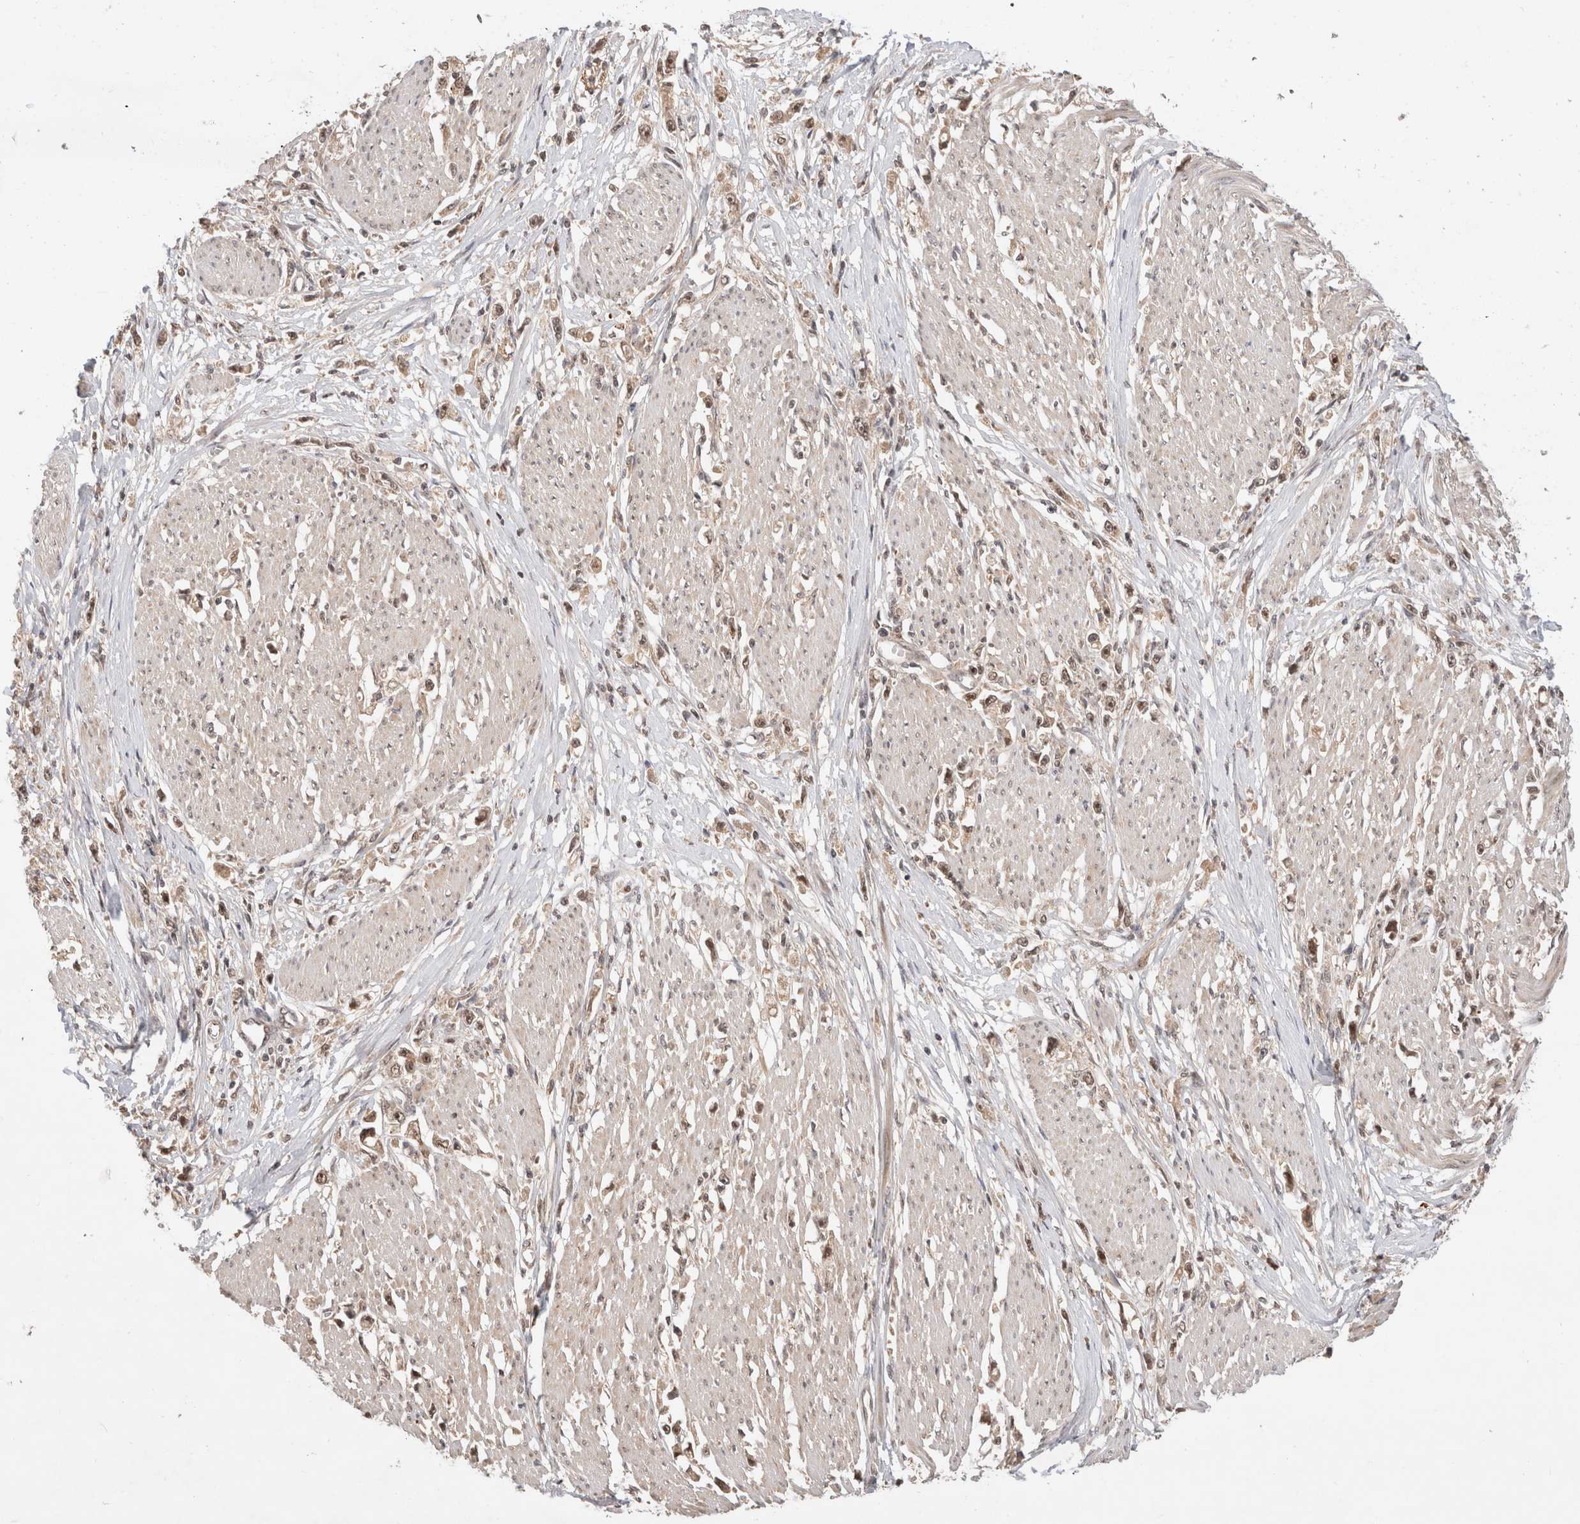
{"staining": {"intensity": "weak", "quantity": ">75%", "location": "nuclear"}, "tissue": "stomach cancer", "cell_type": "Tumor cells", "image_type": "cancer", "snomed": [{"axis": "morphology", "description": "Adenocarcinoma, NOS"}, {"axis": "topography", "description": "Stomach"}], "caption": "Immunohistochemical staining of stomach cancer (adenocarcinoma) exhibits low levels of weak nuclear expression in about >75% of tumor cells.", "gene": "MPHOSPH6", "patient": {"sex": "female", "age": 59}}